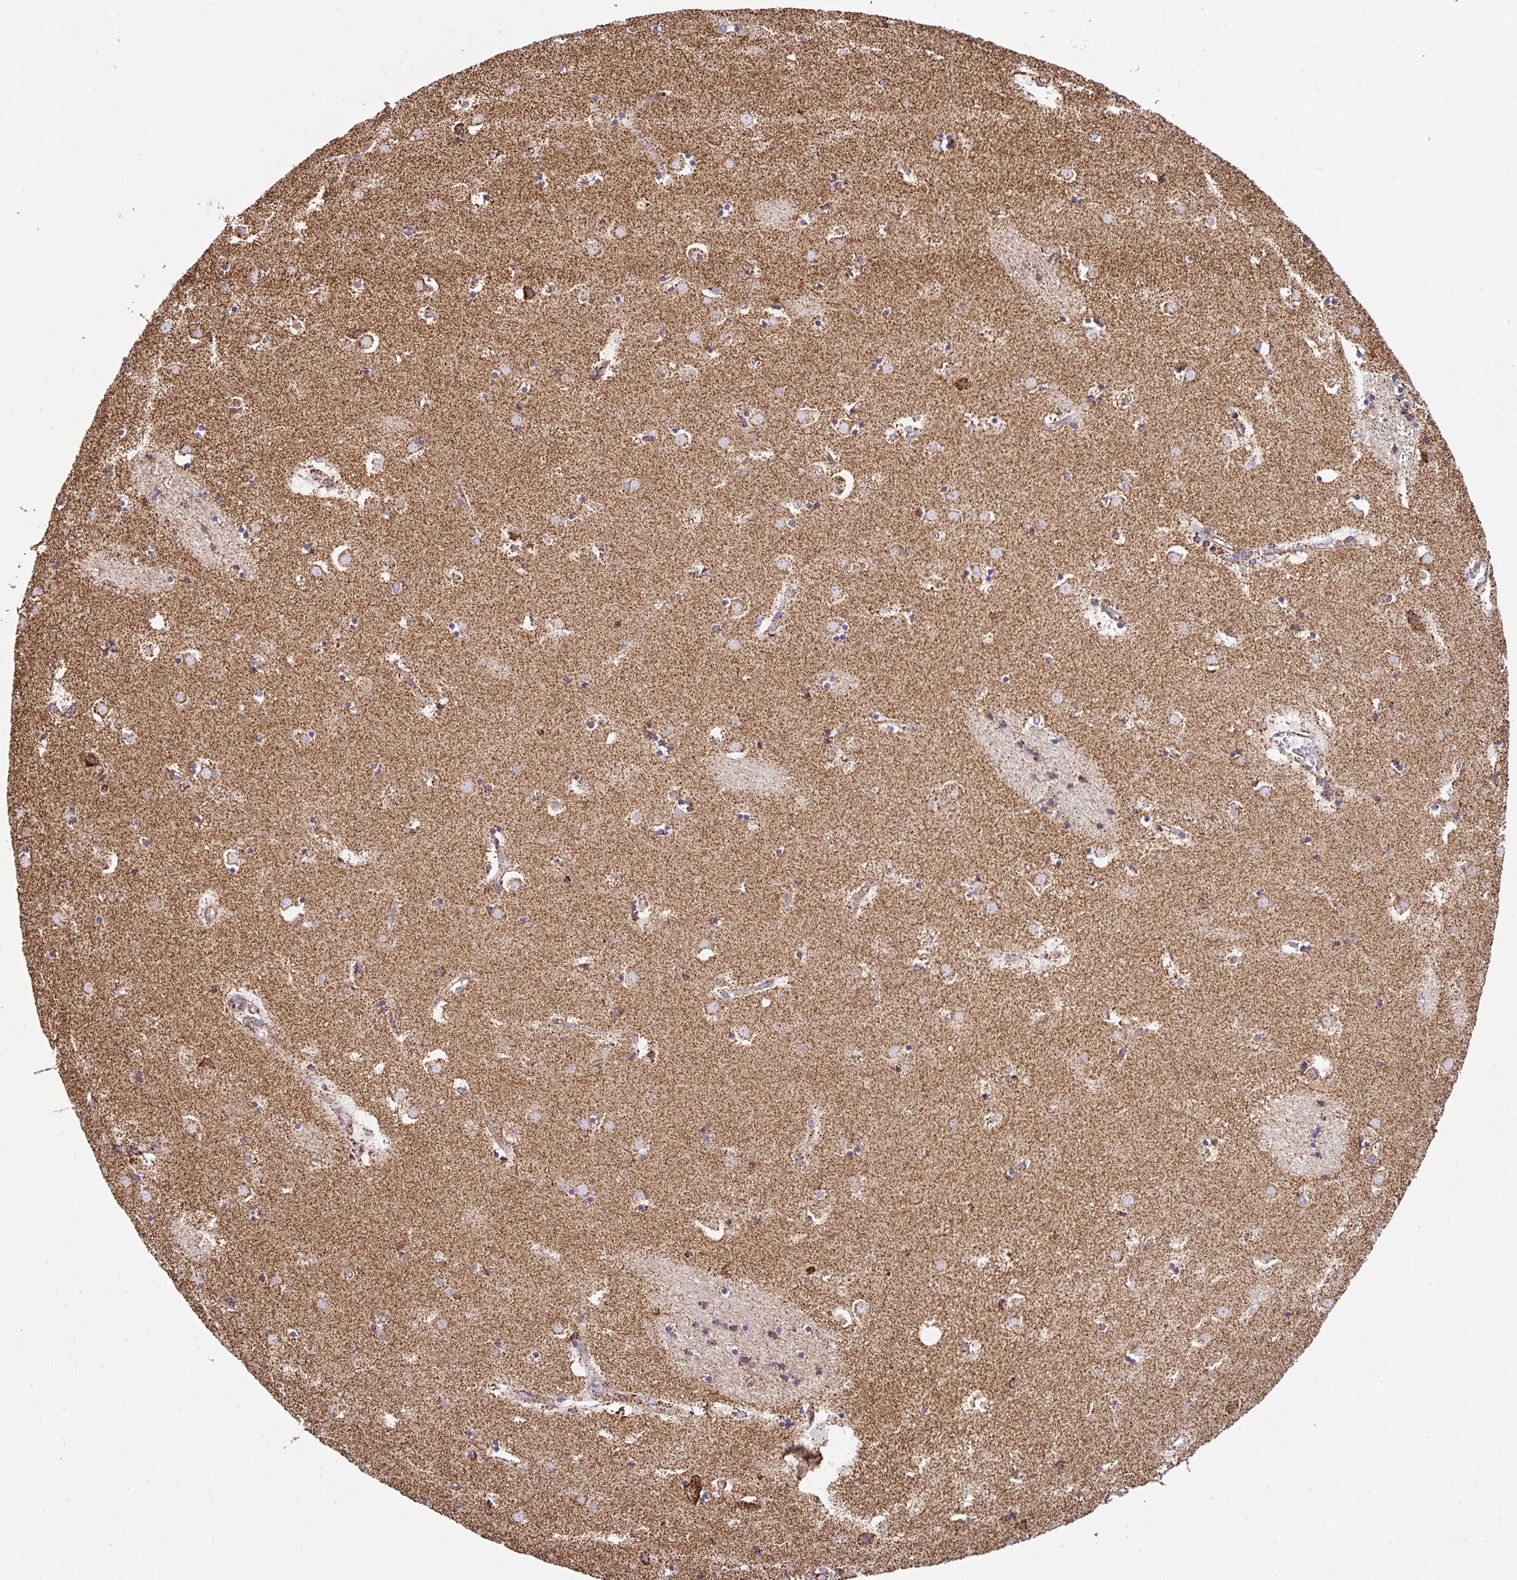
{"staining": {"intensity": "strong", "quantity": "<25%", "location": "cytoplasmic/membranous"}, "tissue": "caudate", "cell_type": "Glial cells", "image_type": "normal", "snomed": [{"axis": "morphology", "description": "Normal tissue, NOS"}, {"axis": "topography", "description": "Lateral ventricle wall"}], "caption": "Immunohistochemistry staining of unremarkable caudate, which demonstrates medium levels of strong cytoplasmic/membranous positivity in about <25% of glial cells indicating strong cytoplasmic/membranous protein staining. The staining was performed using DAB (3,3'-diaminobenzidine) (brown) for protein detection and nuclei were counterstained in hematoxylin (blue).", "gene": "ANKRD33B", "patient": {"sex": "male", "age": 58}}